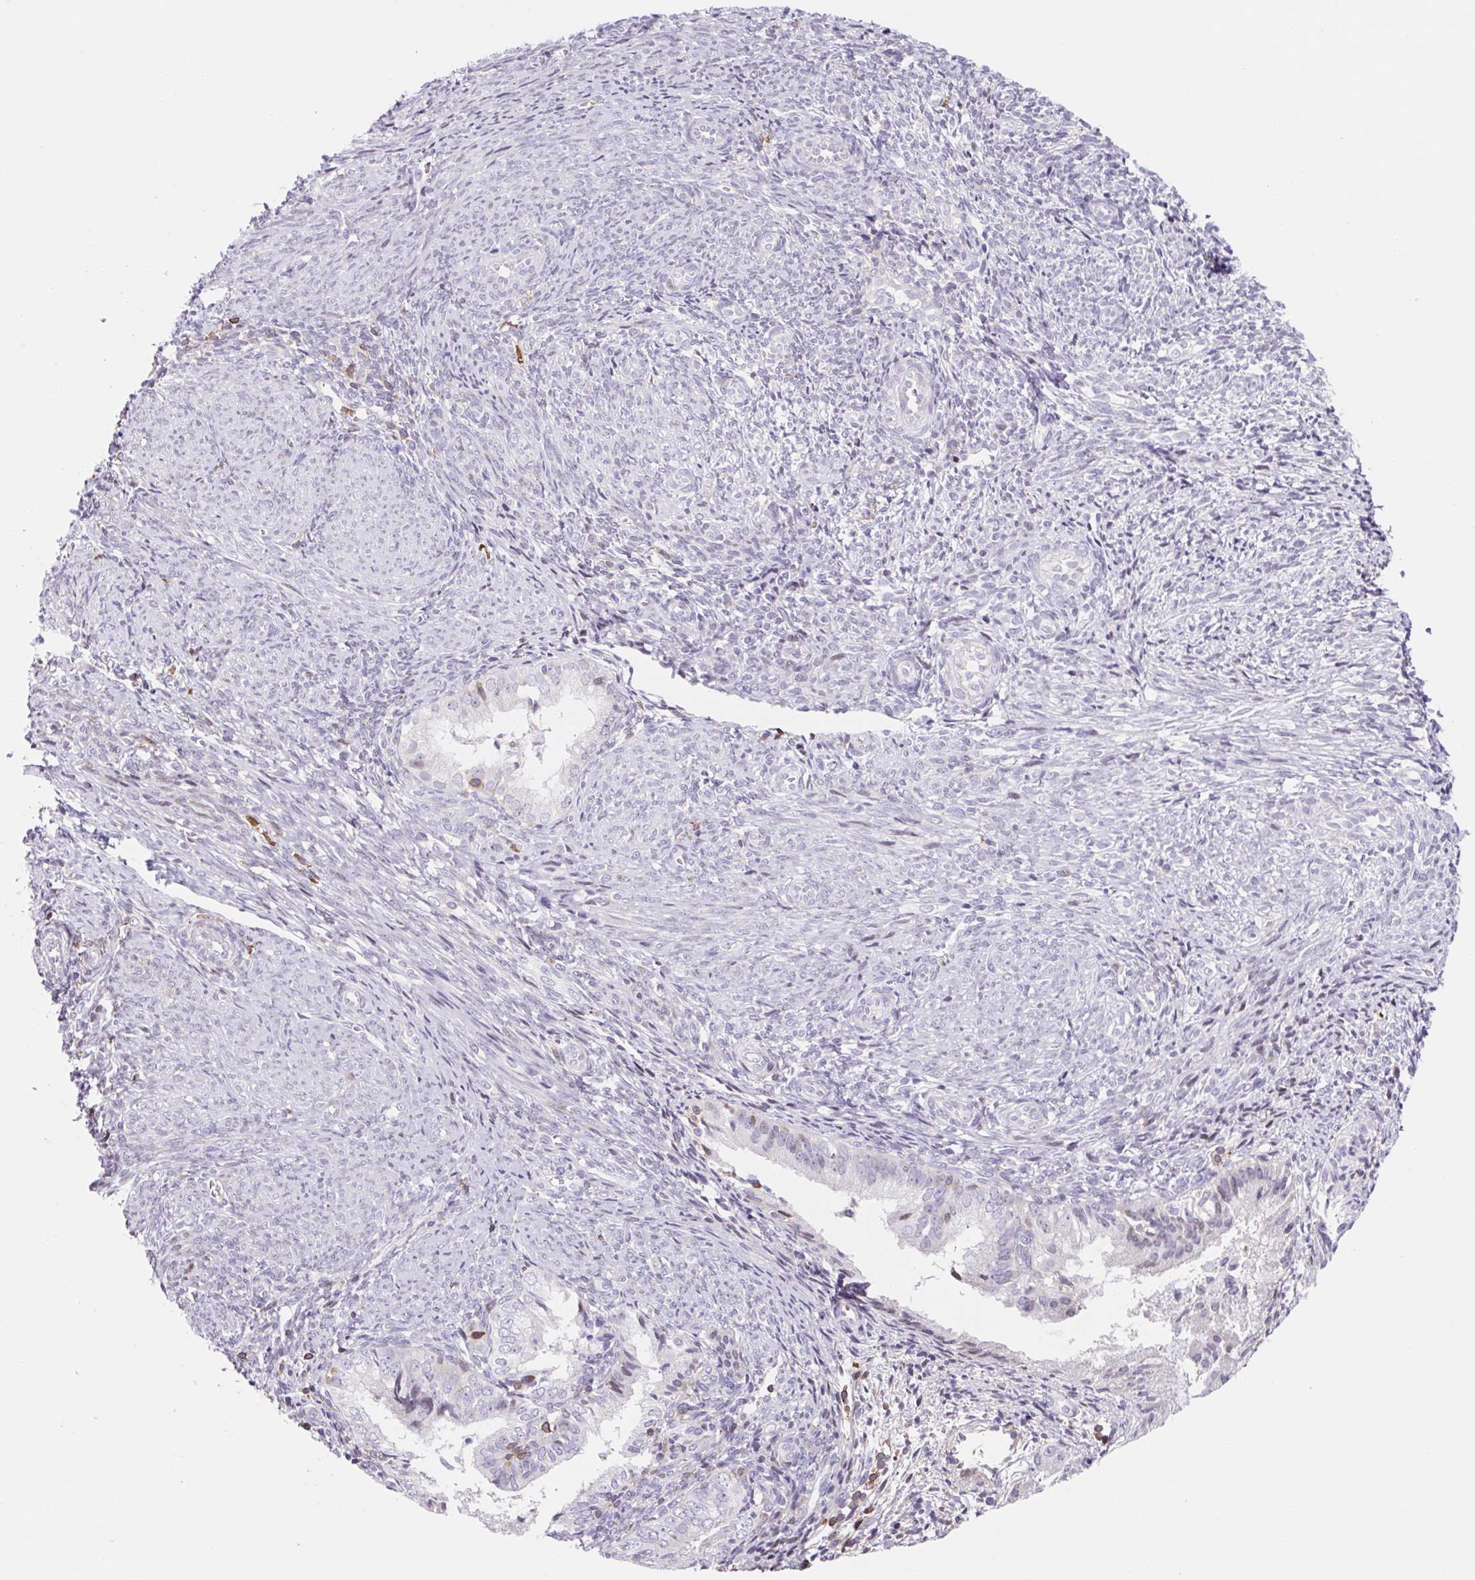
{"staining": {"intensity": "negative", "quantity": "none", "location": "none"}, "tissue": "endometrial cancer", "cell_type": "Tumor cells", "image_type": "cancer", "snomed": [{"axis": "morphology", "description": "Adenocarcinoma, NOS"}, {"axis": "topography", "description": "Endometrium"}], "caption": "Tumor cells are negative for brown protein staining in endometrial adenocarcinoma.", "gene": "TPRG1", "patient": {"sex": "female", "age": 55}}